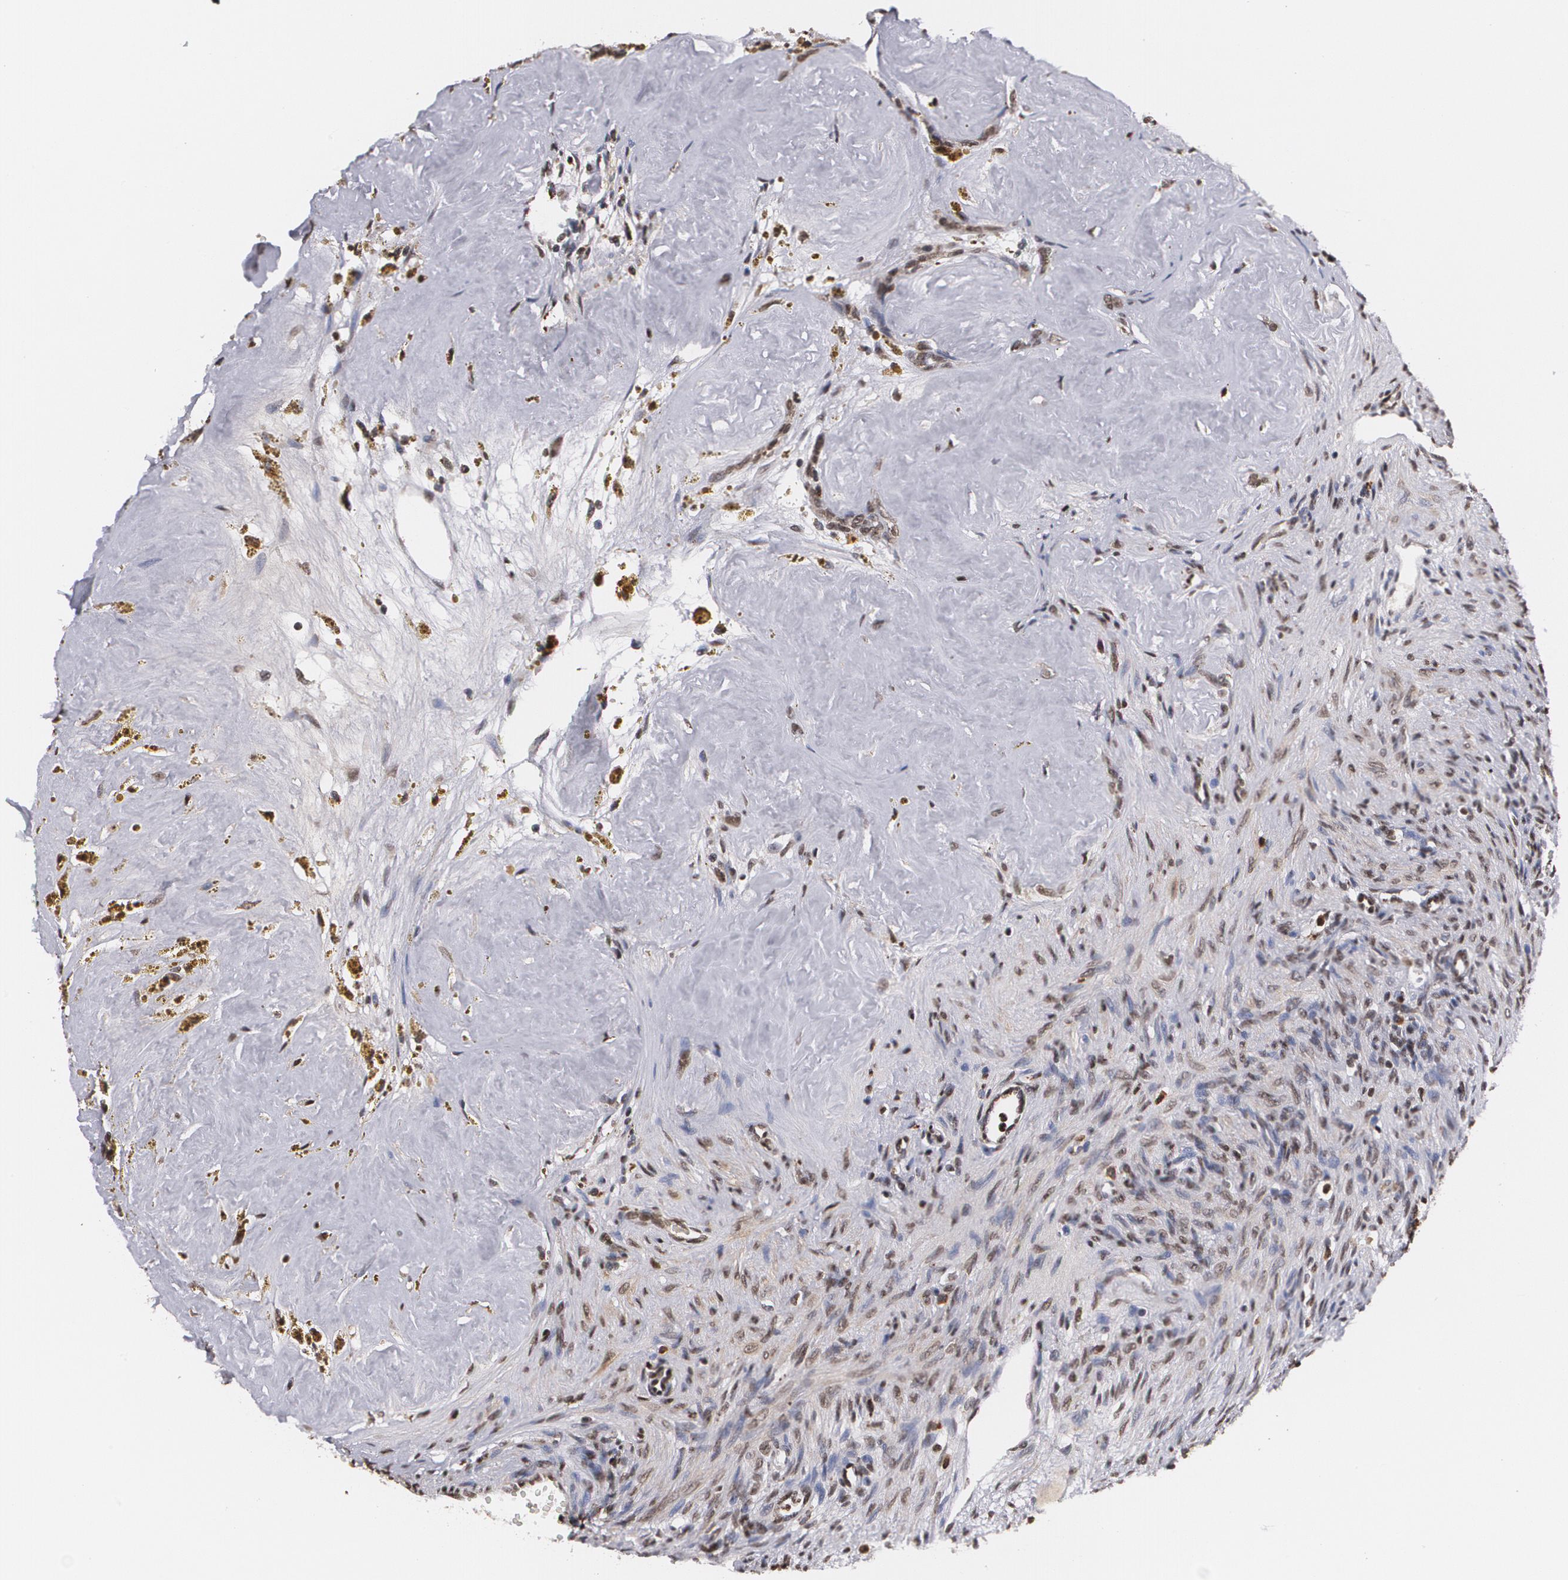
{"staining": {"intensity": "moderate", "quantity": "25%-75%", "location": "cytoplasmic/membranous"}, "tissue": "ovary", "cell_type": "Follicle cells", "image_type": "normal", "snomed": [{"axis": "morphology", "description": "Normal tissue, NOS"}, {"axis": "topography", "description": "Ovary"}], "caption": "Immunohistochemical staining of benign human ovary demonstrates 25%-75% levels of moderate cytoplasmic/membranous protein positivity in approximately 25%-75% of follicle cells. The protein is stained brown, and the nuclei are stained in blue (DAB IHC with brightfield microscopy, high magnification).", "gene": "MVP", "patient": {"sex": "female", "age": 33}}